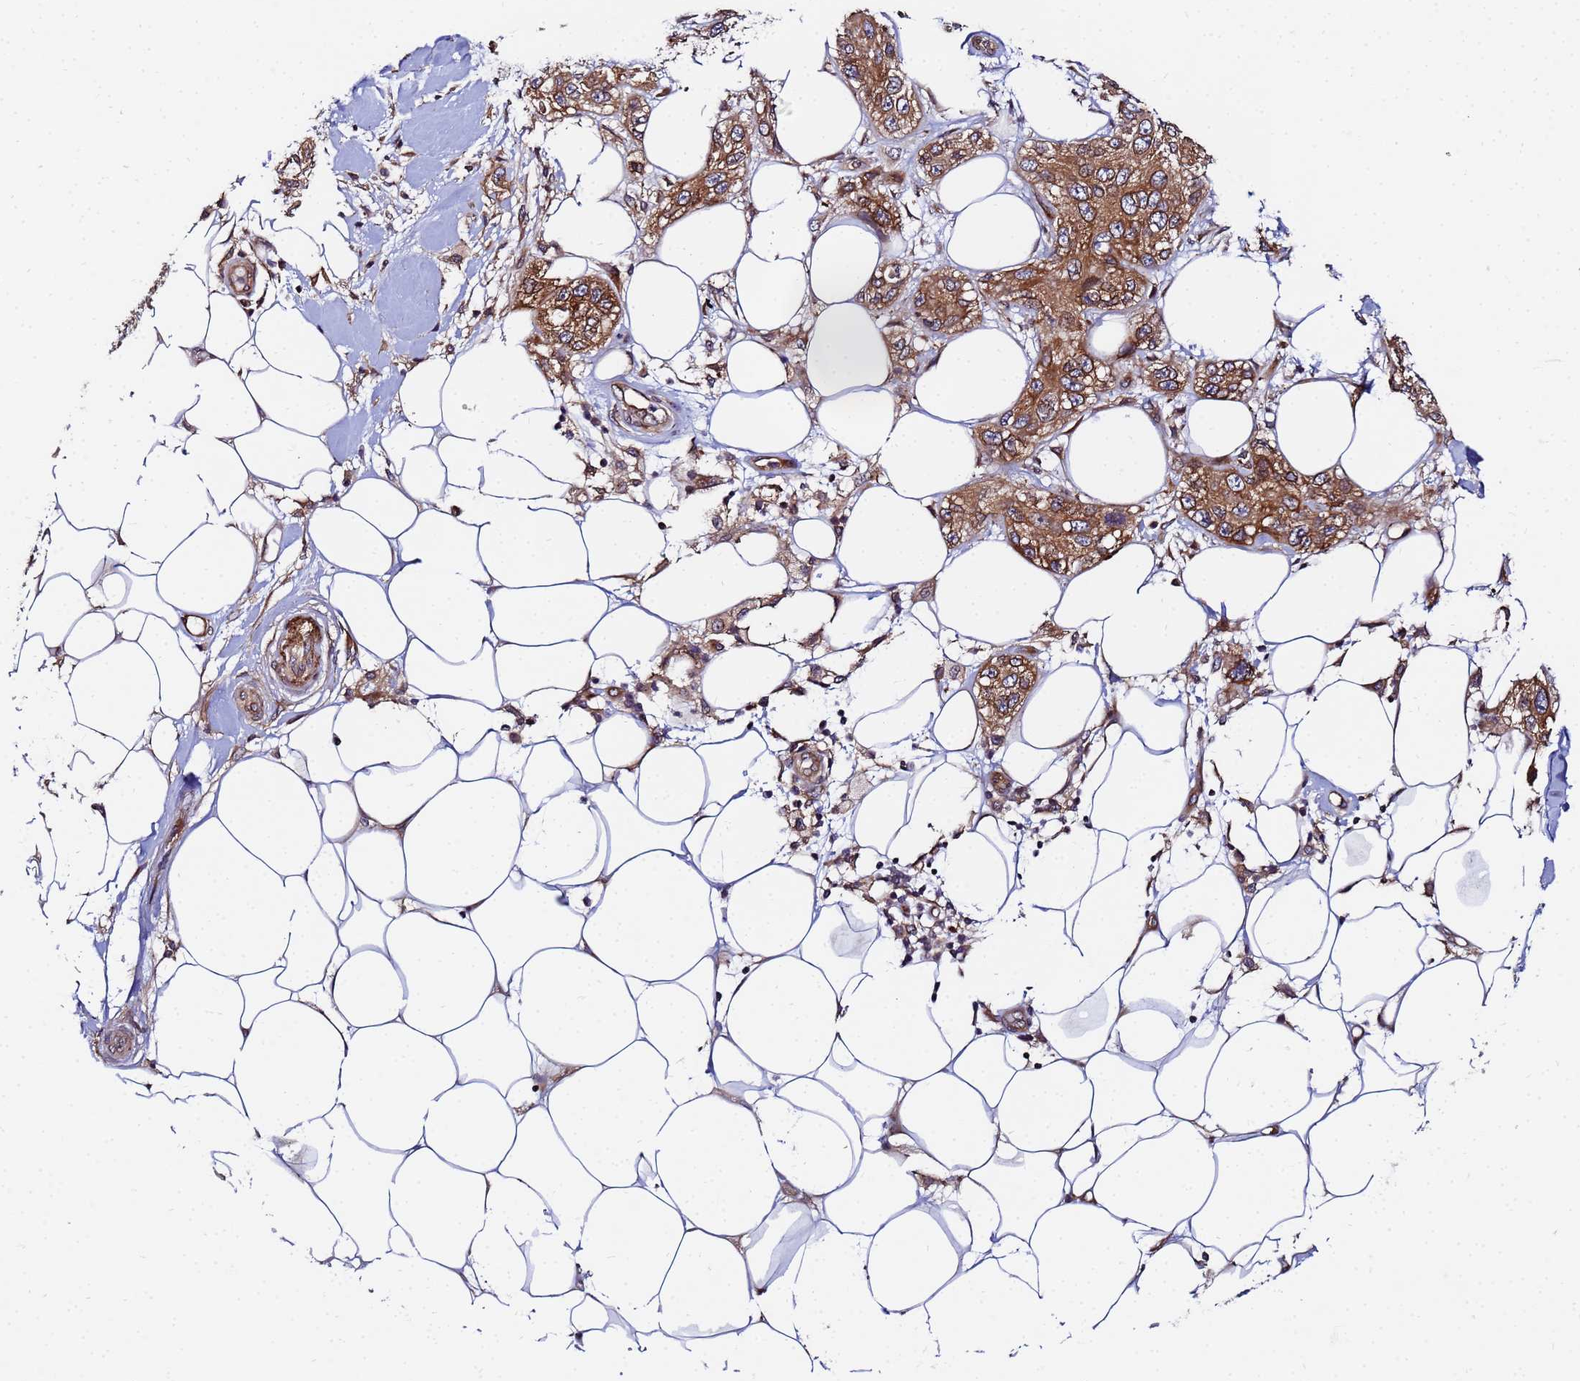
{"staining": {"intensity": "moderate", "quantity": ">75%", "location": "cytoplasmic/membranous"}, "tissue": "skin cancer", "cell_type": "Tumor cells", "image_type": "cancer", "snomed": [{"axis": "morphology", "description": "Normal tissue, NOS"}, {"axis": "morphology", "description": "Squamous cell carcinoma, NOS"}, {"axis": "topography", "description": "Skin"}], "caption": "IHC photomicrograph of neoplastic tissue: human skin cancer stained using immunohistochemistry shows medium levels of moderate protein expression localized specifically in the cytoplasmic/membranous of tumor cells, appearing as a cytoplasmic/membranous brown color.", "gene": "UNC93B1", "patient": {"sex": "male", "age": 72}}